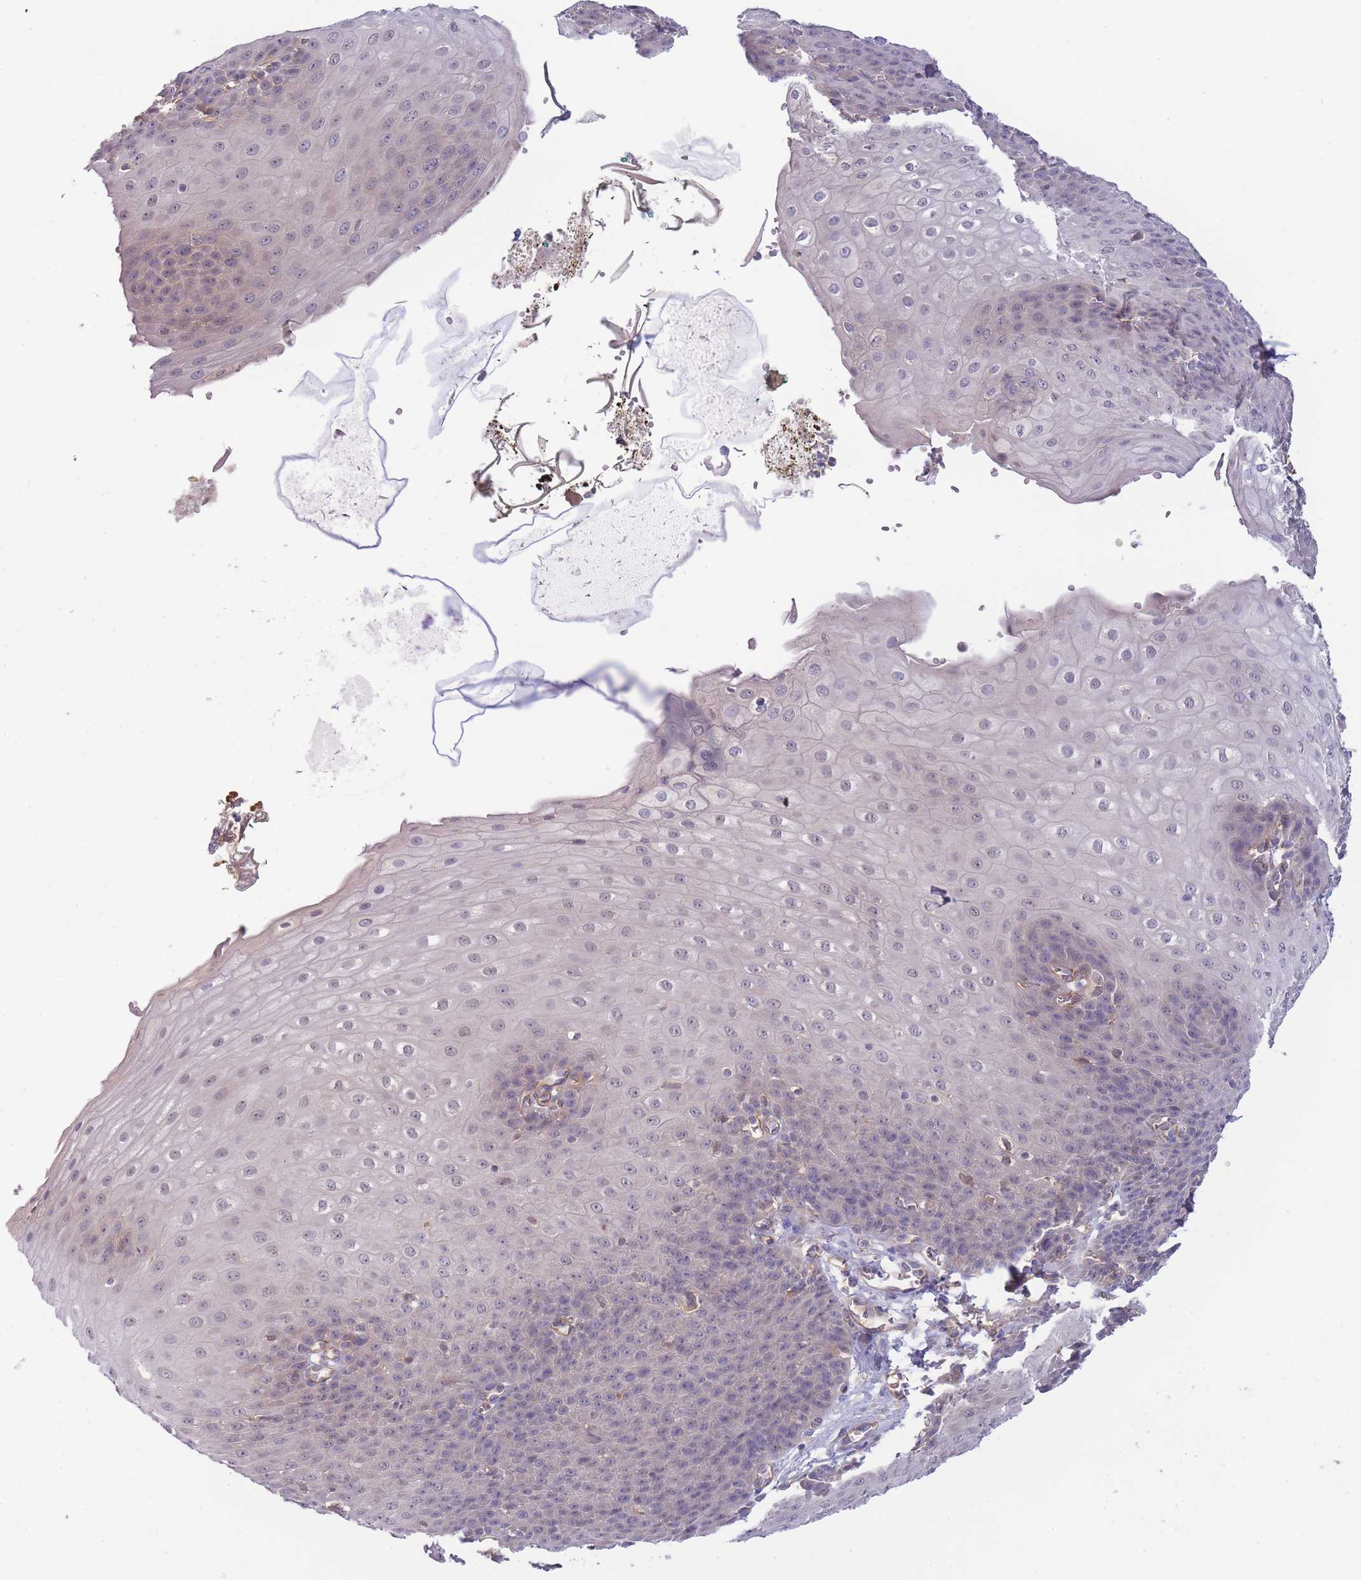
{"staining": {"intensity": "negative", "quantity": "none", "location": "none"}, "tissue": "esophagus", "cell_type": "Squamous epithelial cells", "image_type": "normal", "snomed": [{"axis": "morphology", "description": "Normal tissue, NOS"}, {"axis": "topography", "description": "Esophagus"}], "caption": "Esophagus stained for a protein using immunohistochemistry exhibits no positivity squamous epithelial cells.", "gene": "NDUFAF5", "patient": {"sex": "male", "age": 71}}